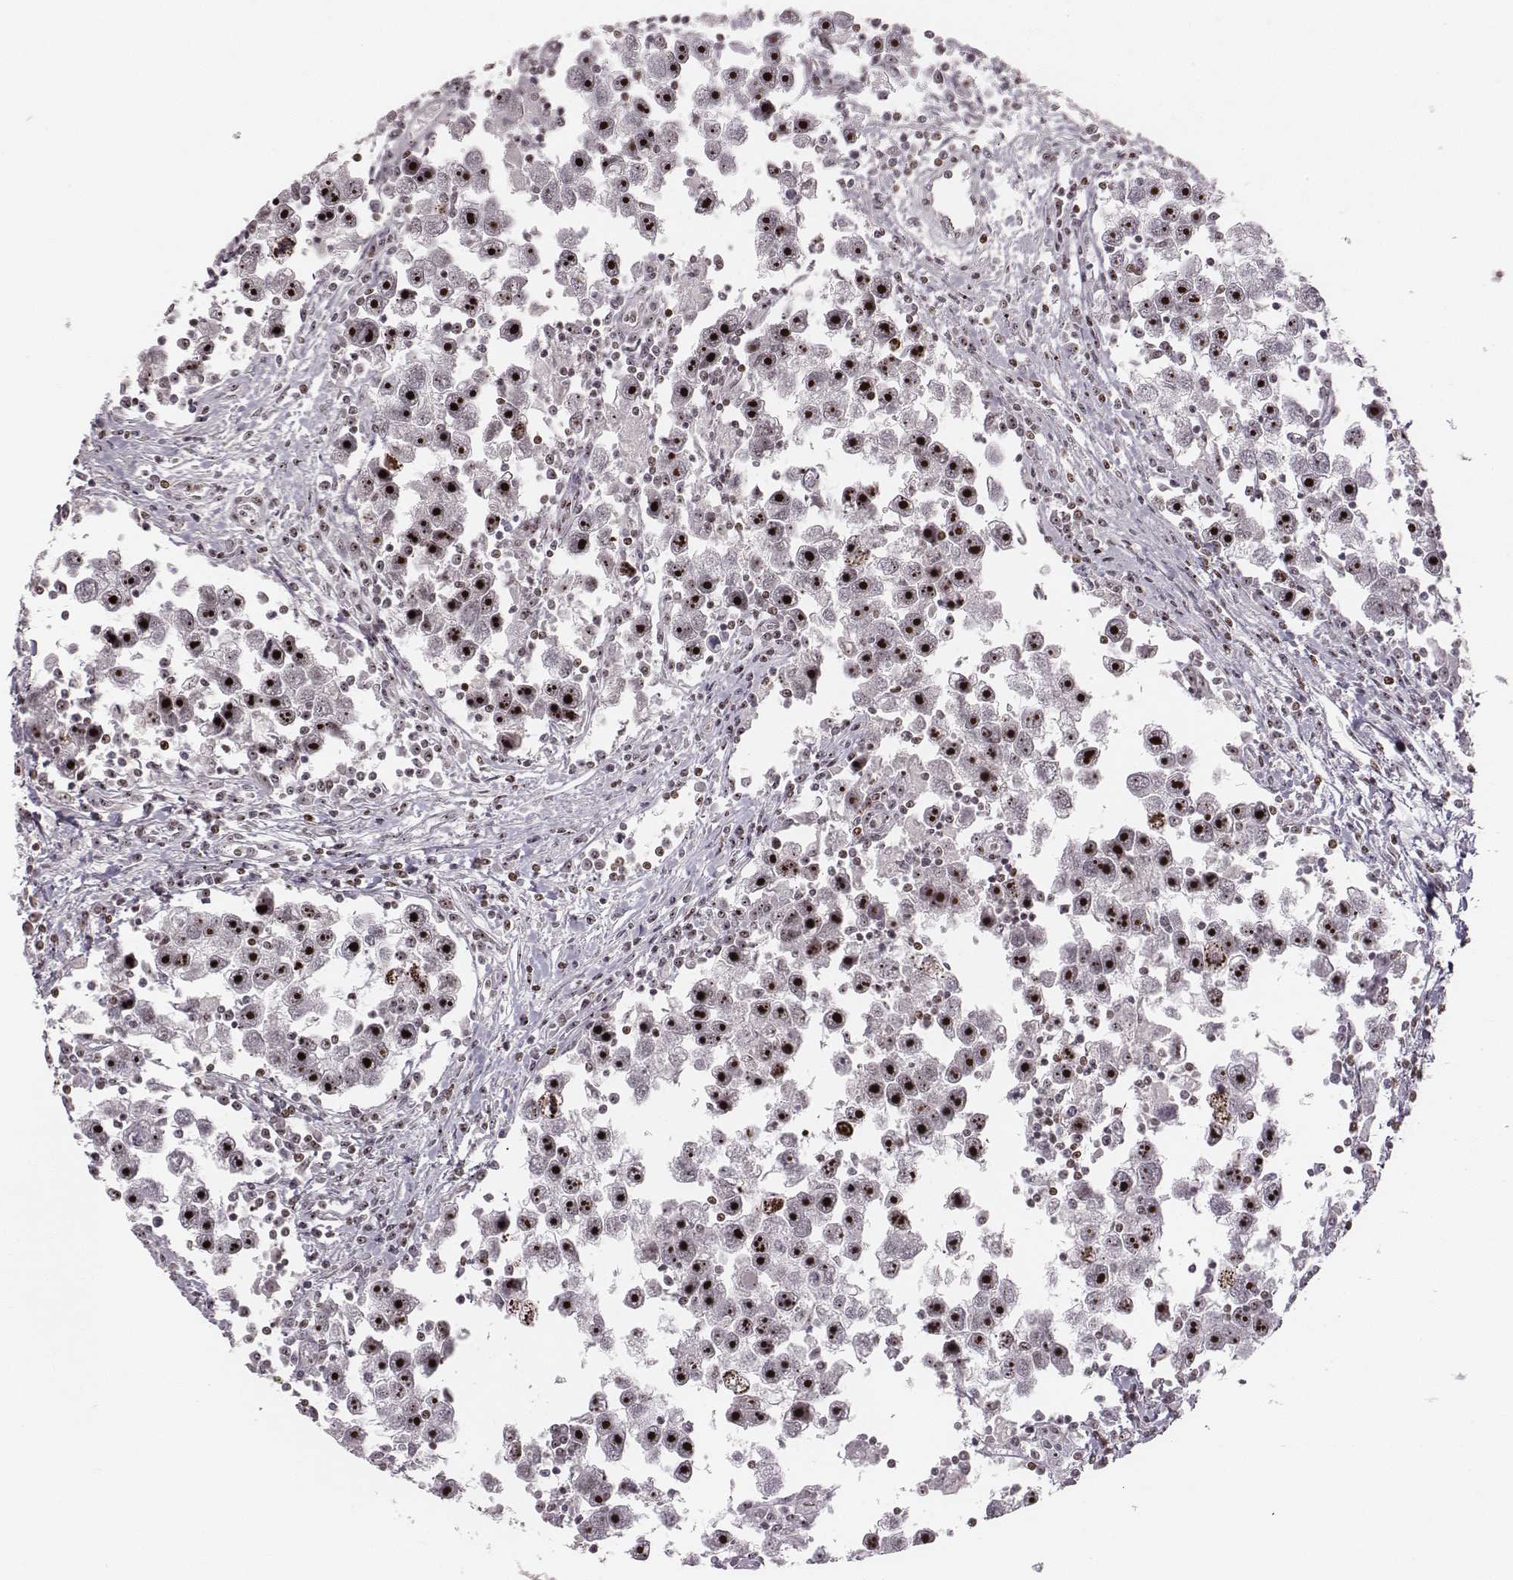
{"staining": {"intensity": "strong", "quantity": ">75%", "location": "nuclear"}, "tissue": "testis cancer", "cell_type": "Tumor cells", "image_type": "cancer", "snomed": [{"axis": "morphology", "description": "Seminoma, NOS"}, {"axis": "topography", "description": "Testis"}], "caption": "Seminoma (testis) was stained to show a protein in brown. There is high levels of strong nuclear expression in approximately >75% of tumor cells. (DAB IHC, brown staining for protein, blue staining for nuclei).", "gene": "NOP56", "patient": {"sex": "male", "age": 30}}